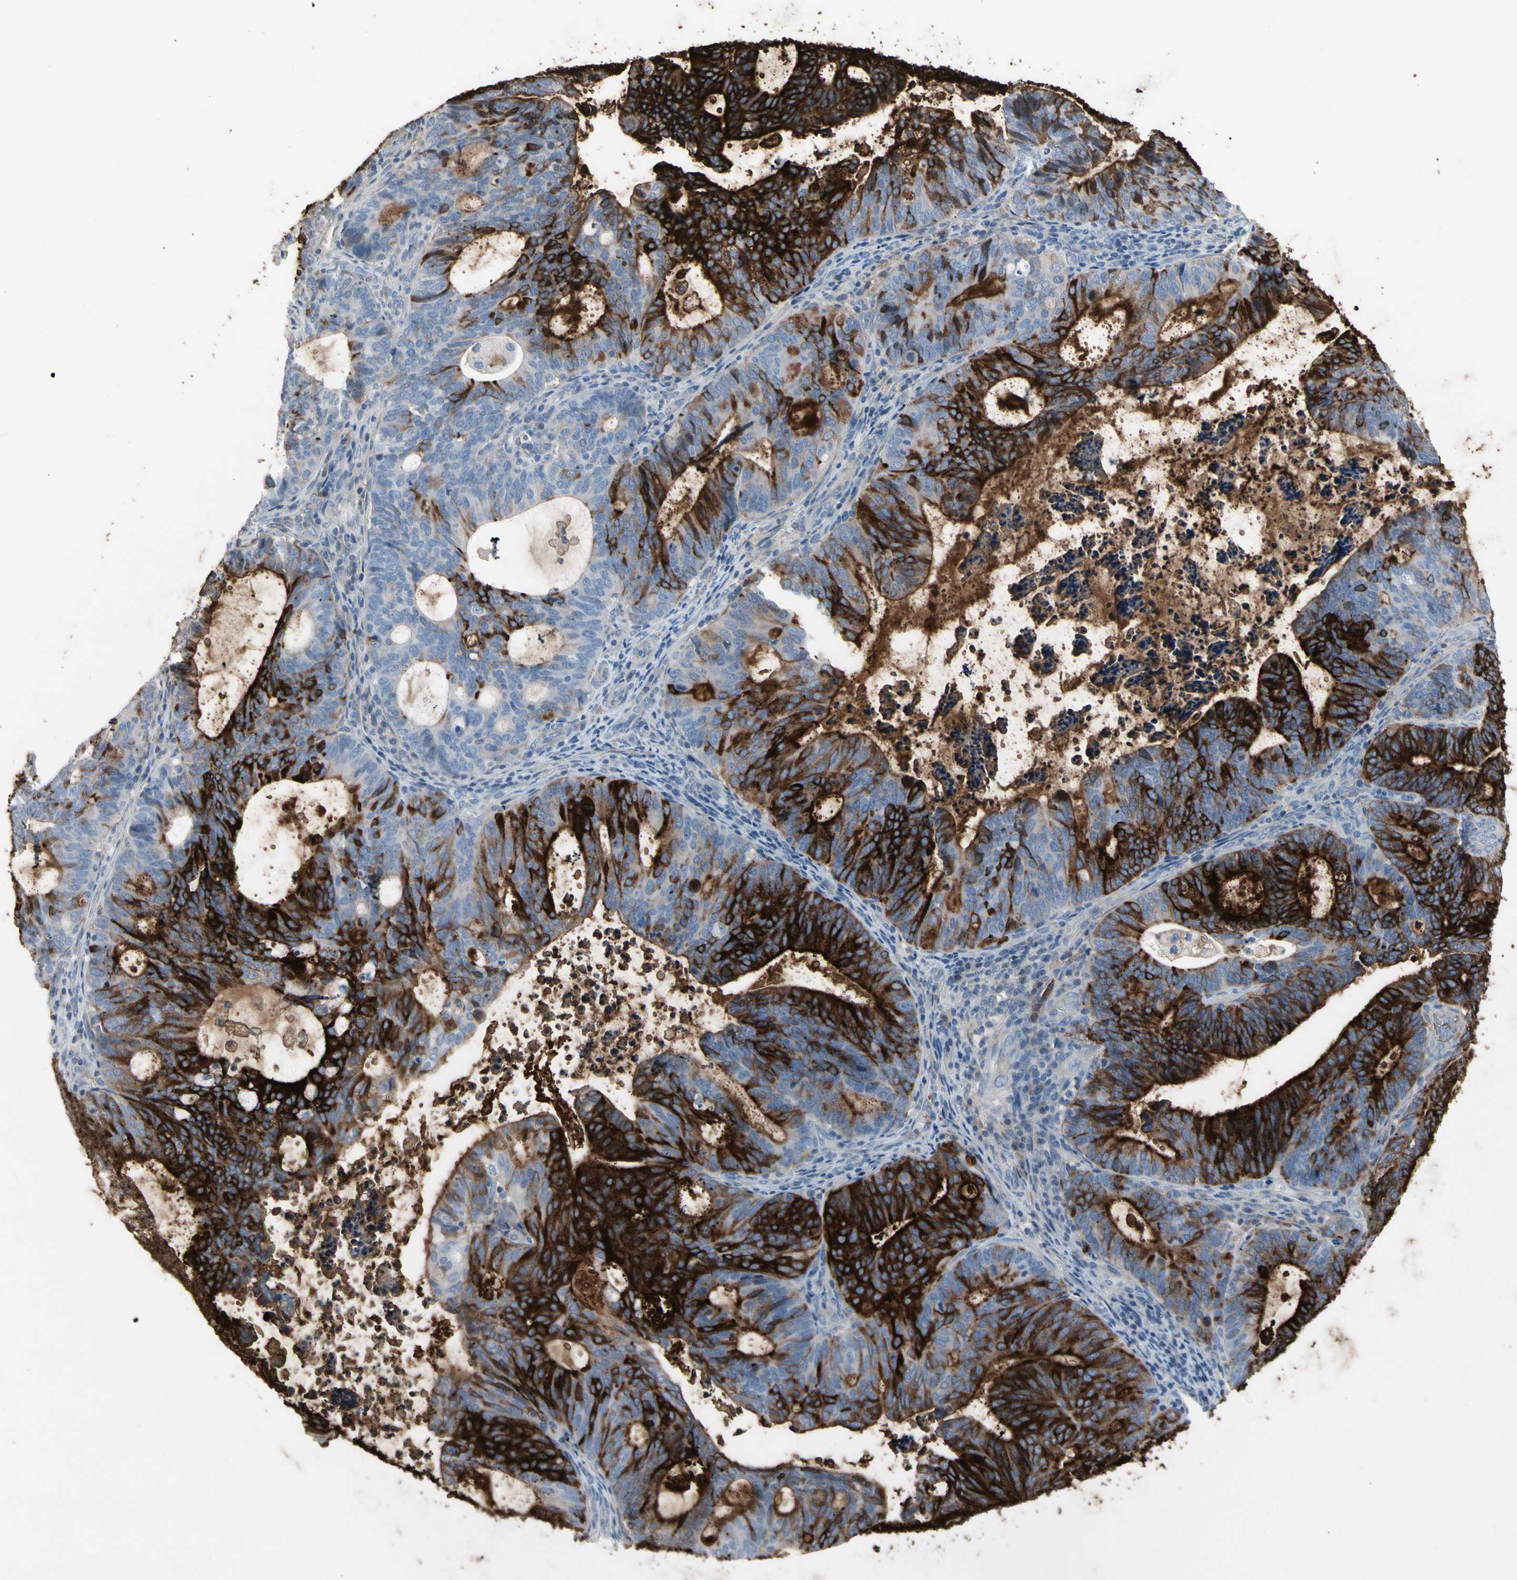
{"staining": {"intensity": "strong", "quantity": "25%-75%", "location": "cytoplasmic/membranous"}, "tissue": "endometrial cancer", "cell_type": "Tumor cells", "image_type": "cancer", "snomed": [{"axis": "morphology", "description": "Adenocarcinoma, NOS"}, {"axis": "topography", "description": "Uterus"}], "caption": "Immunohistochemical staining of adenocarcinoma (endometrial) reveals high levels of strong cytoplasmic/membranous expression in approximately 25%-75% of tumor cells.", "gene": "PIGR", "patient": {"sex": "female", "age": 83}}